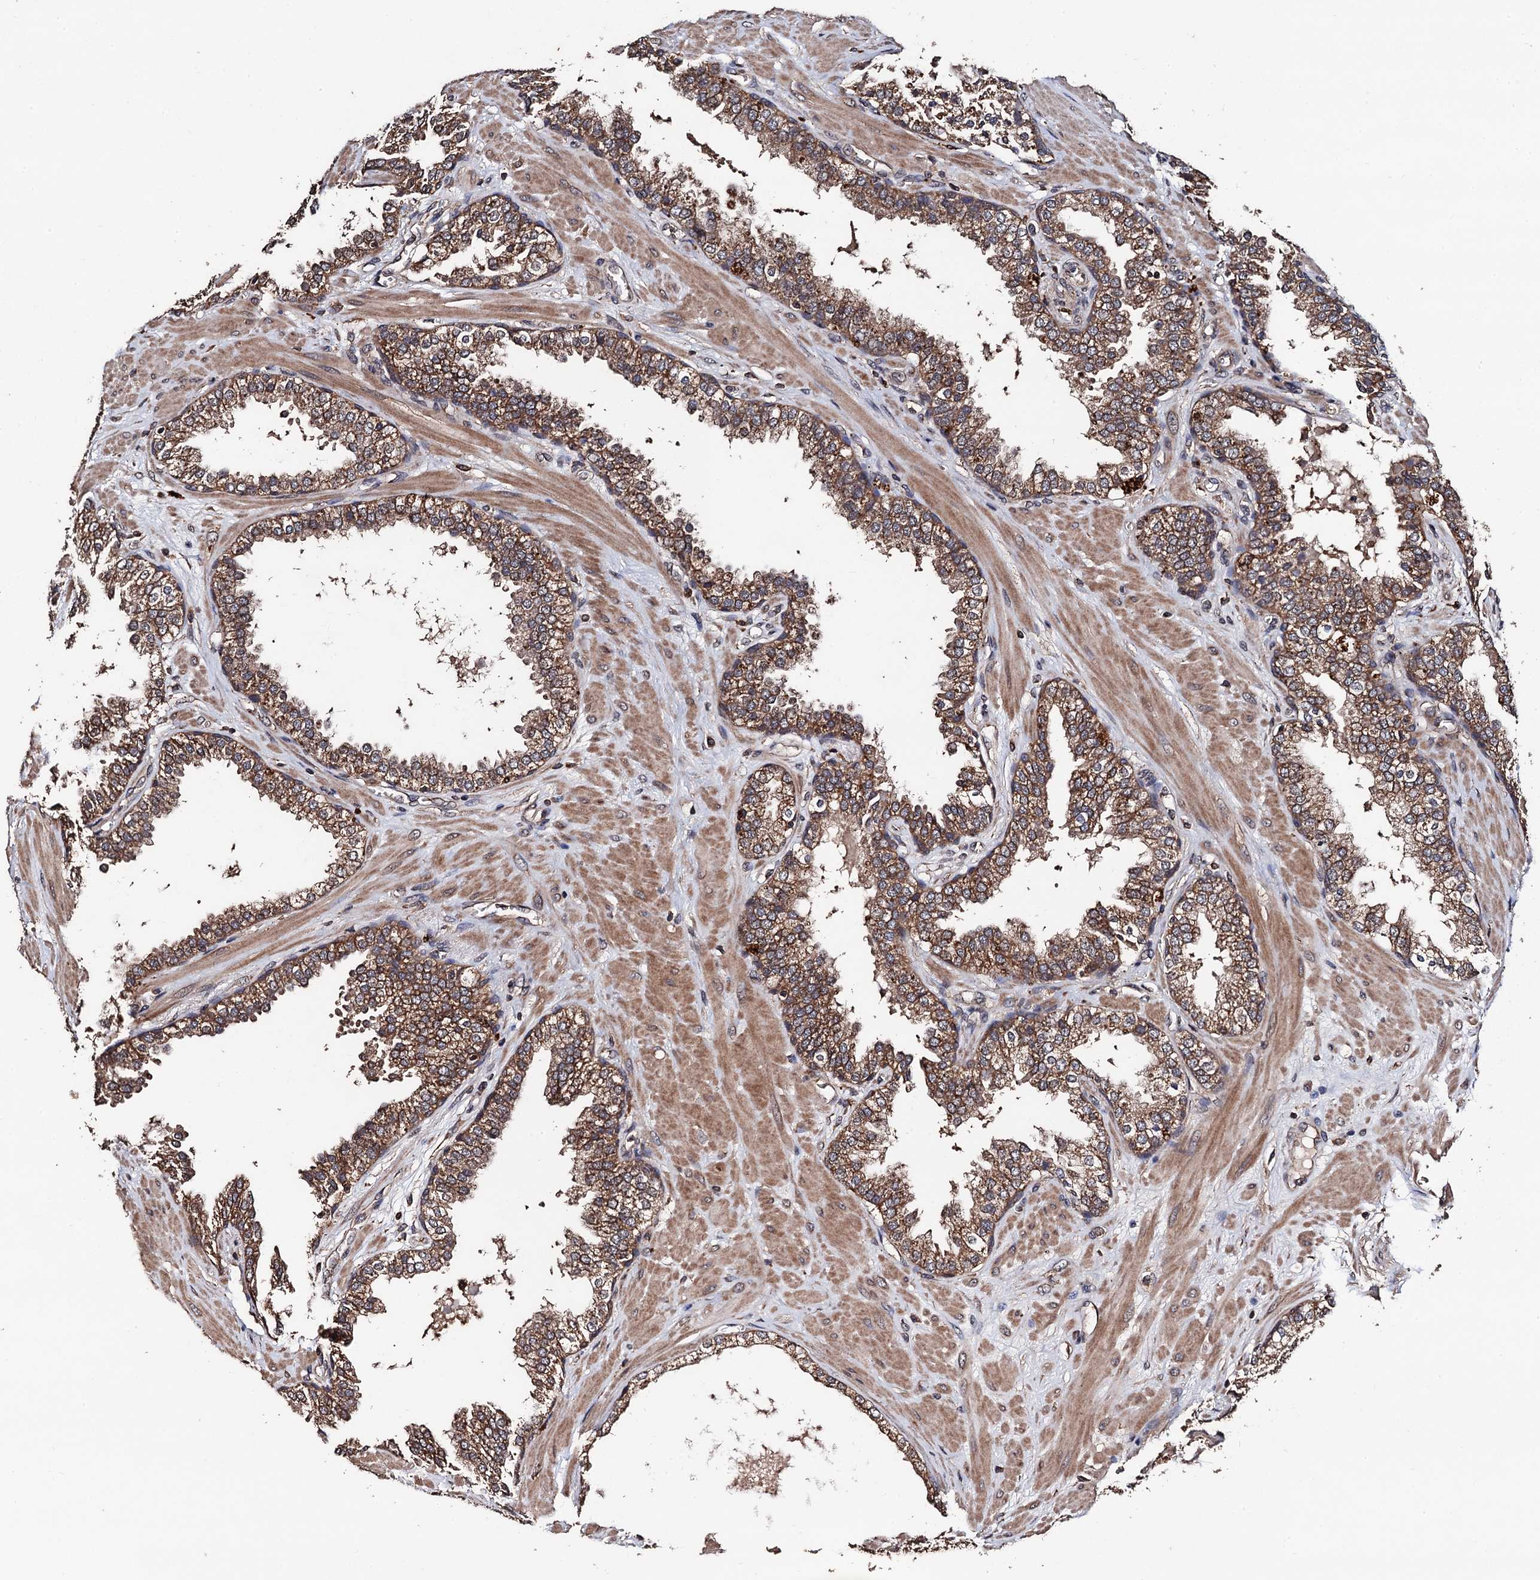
{"staining": {"intensity": "moderate", "quantity": ">75%", "location": "cytoplasmic/membranous"}, "tissue": "prostate", "cell_type": "Glandular cells", "image_type": "normal", "snomed": [{"axis": "morphology", "description": "Normal tissue, NOS"}, {"axis": "topography", "description": "Prostate"}], "caption": "Brown immunohistochemical staining in unremarkable prostate displays moderate cytoplasmic/membranous expression in approximately >75% of glandular cells.", "gene": "PPTC7", "patient": {"sex": "male", "age": 51}}